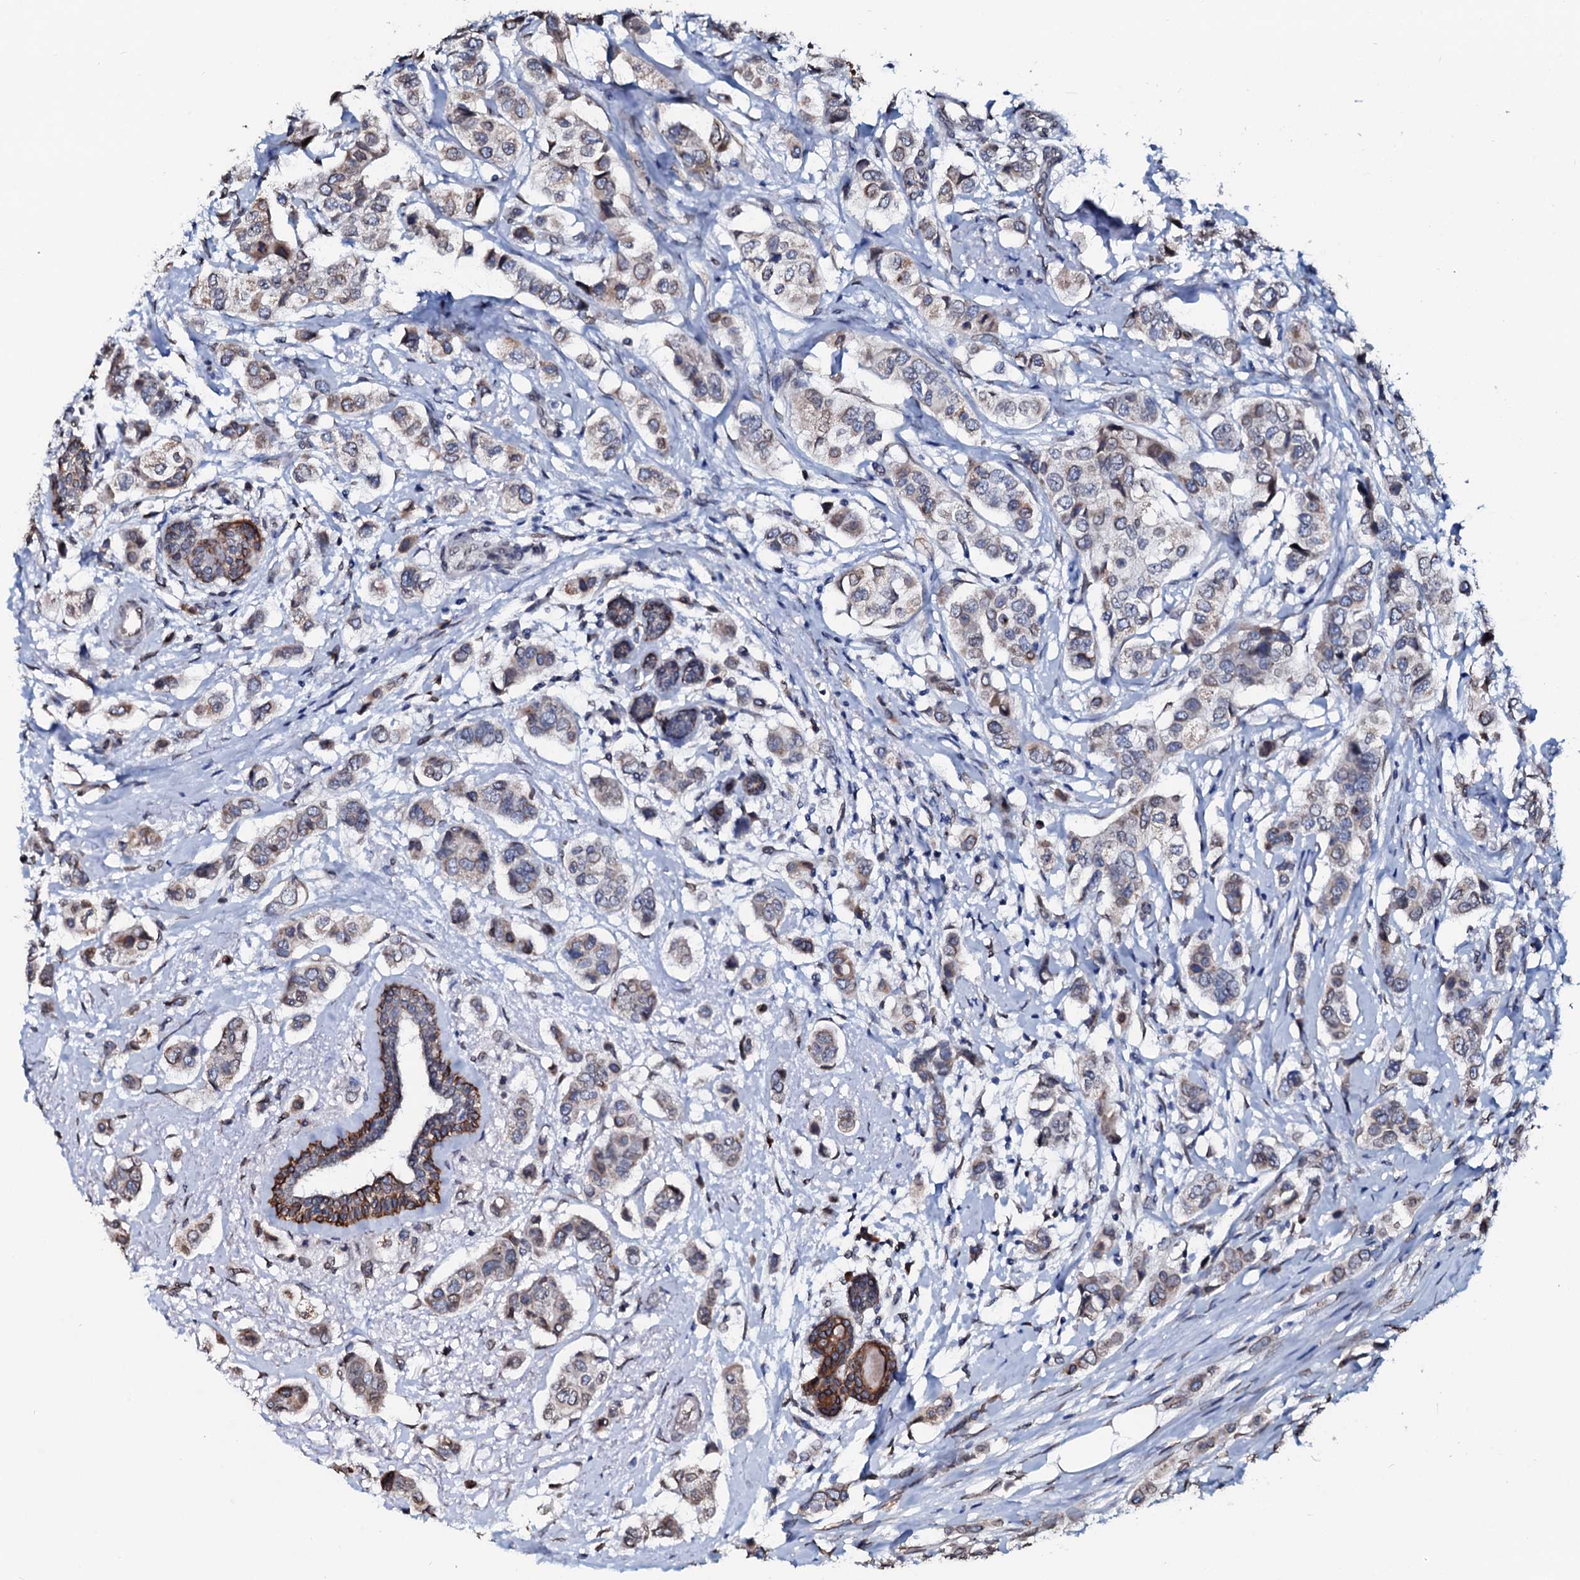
{"staining": {"intensity": "moderate", "quantity": "<25%", "location": "cytoplasmic/membranous"}, "tissue": "breast cancer", "cell_type": "Tumor cells", "image_type": "cancer", "snomed": [{"axis": "morphology", "description": "Lobular carcinoma"}, {"axis": "topography", "description": "Breast"}], "caption": "This image reveals immunohistochemistry staining of human lobular carcinoma (breast), with low moderate cytoplasmic/membranous expression in about <25% of tumor cells.", "gene": "NRP2", "patient": {"sex": "female", "age": 51}}